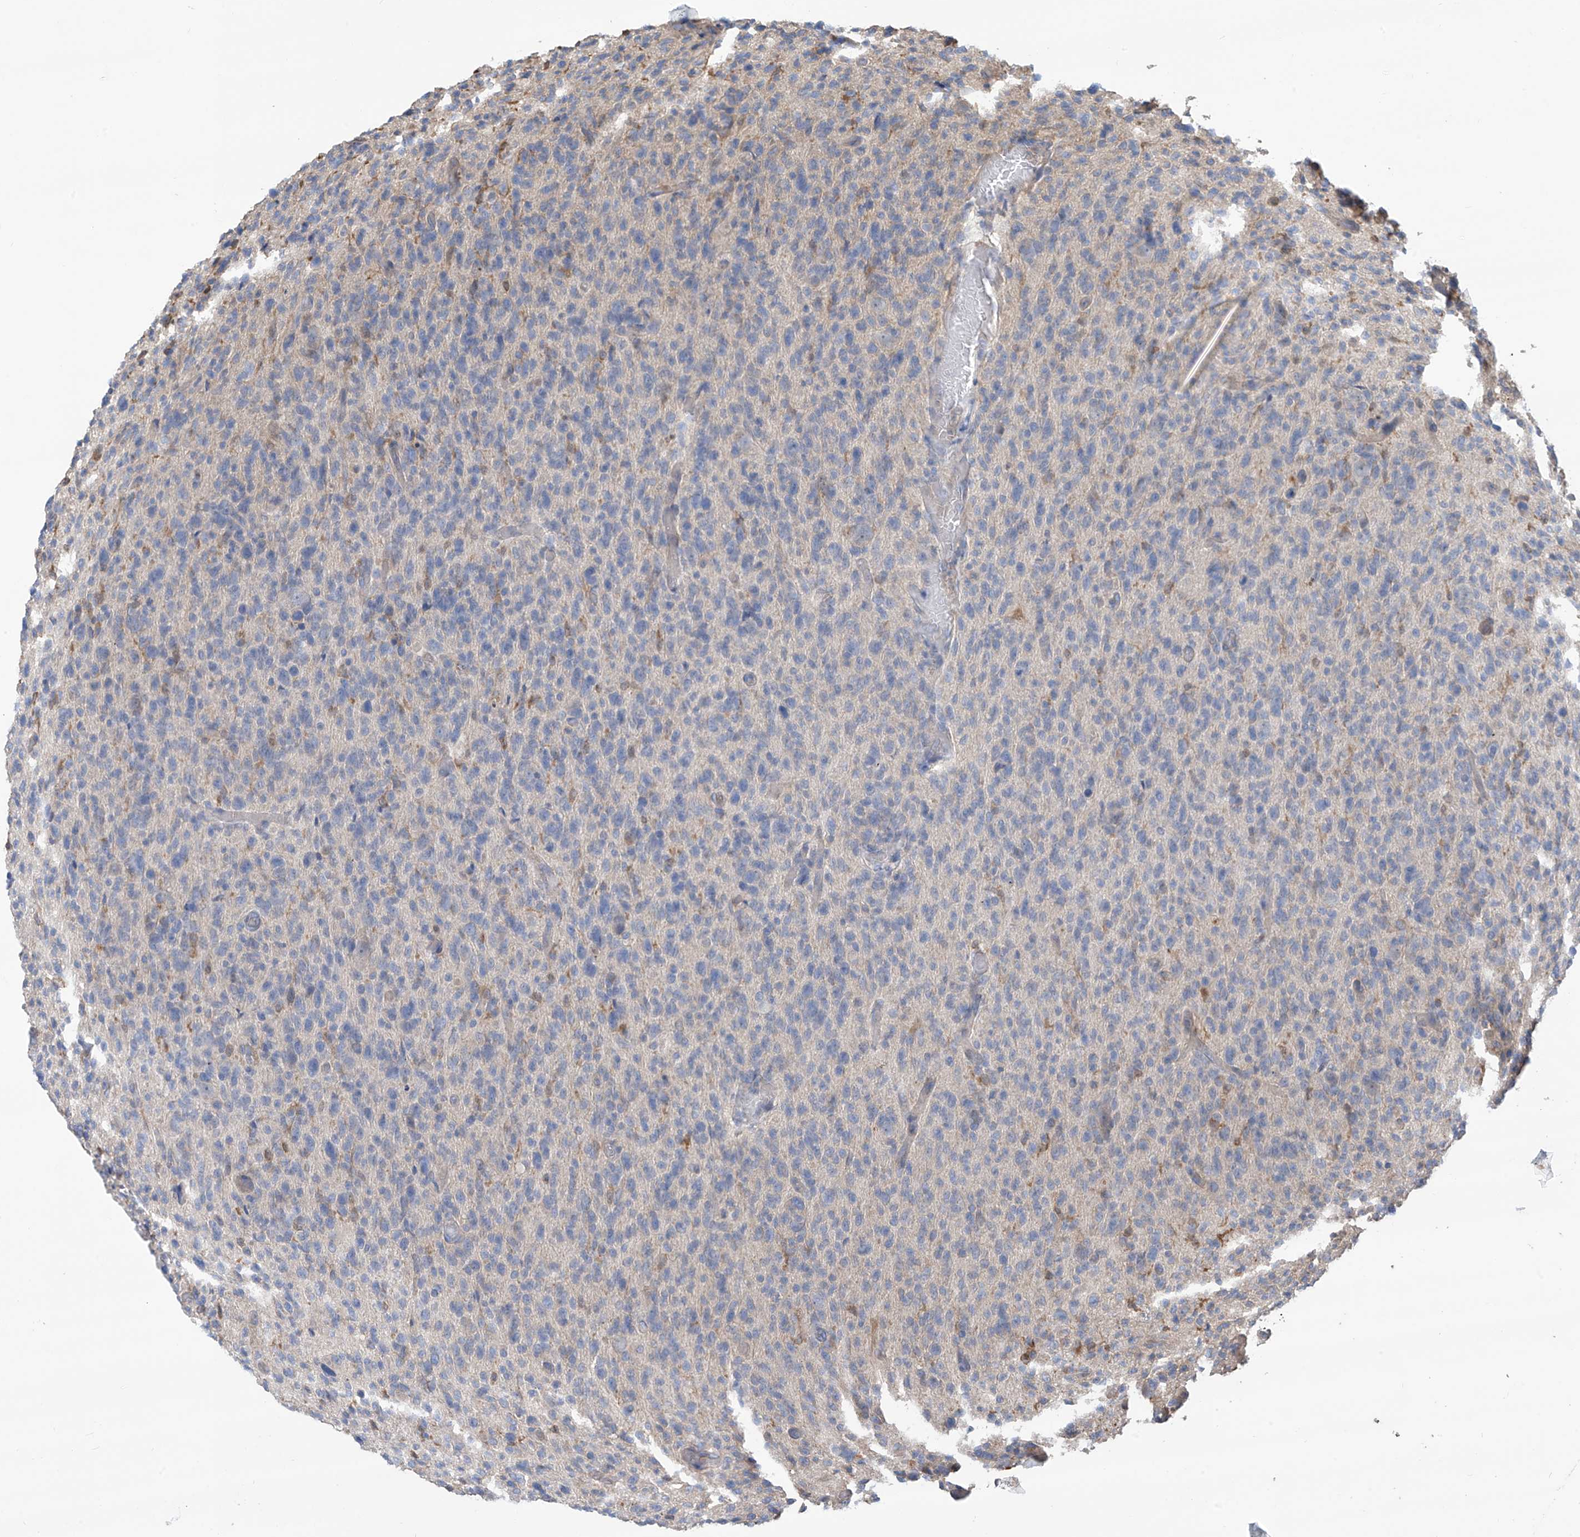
{"staining": {"intensity": "negative", "quantity": "none", "location": "none"}, "tissue": "glioma", "cell_type": "Tumor cells", "image_type": "cancer", "snomed": [{"axis": "morphology", "description": "Glioma, malignant, High grade"}, {"axis": "topography", "description": "Brain"}], "caption": "This is an immunohistochemistry (IHC) micrograph of human malignant glioma (high-grade). There is no expression in tumor cells.", "gene": "PHACTR4", "patient": {"sex": "female", "age": 57}}